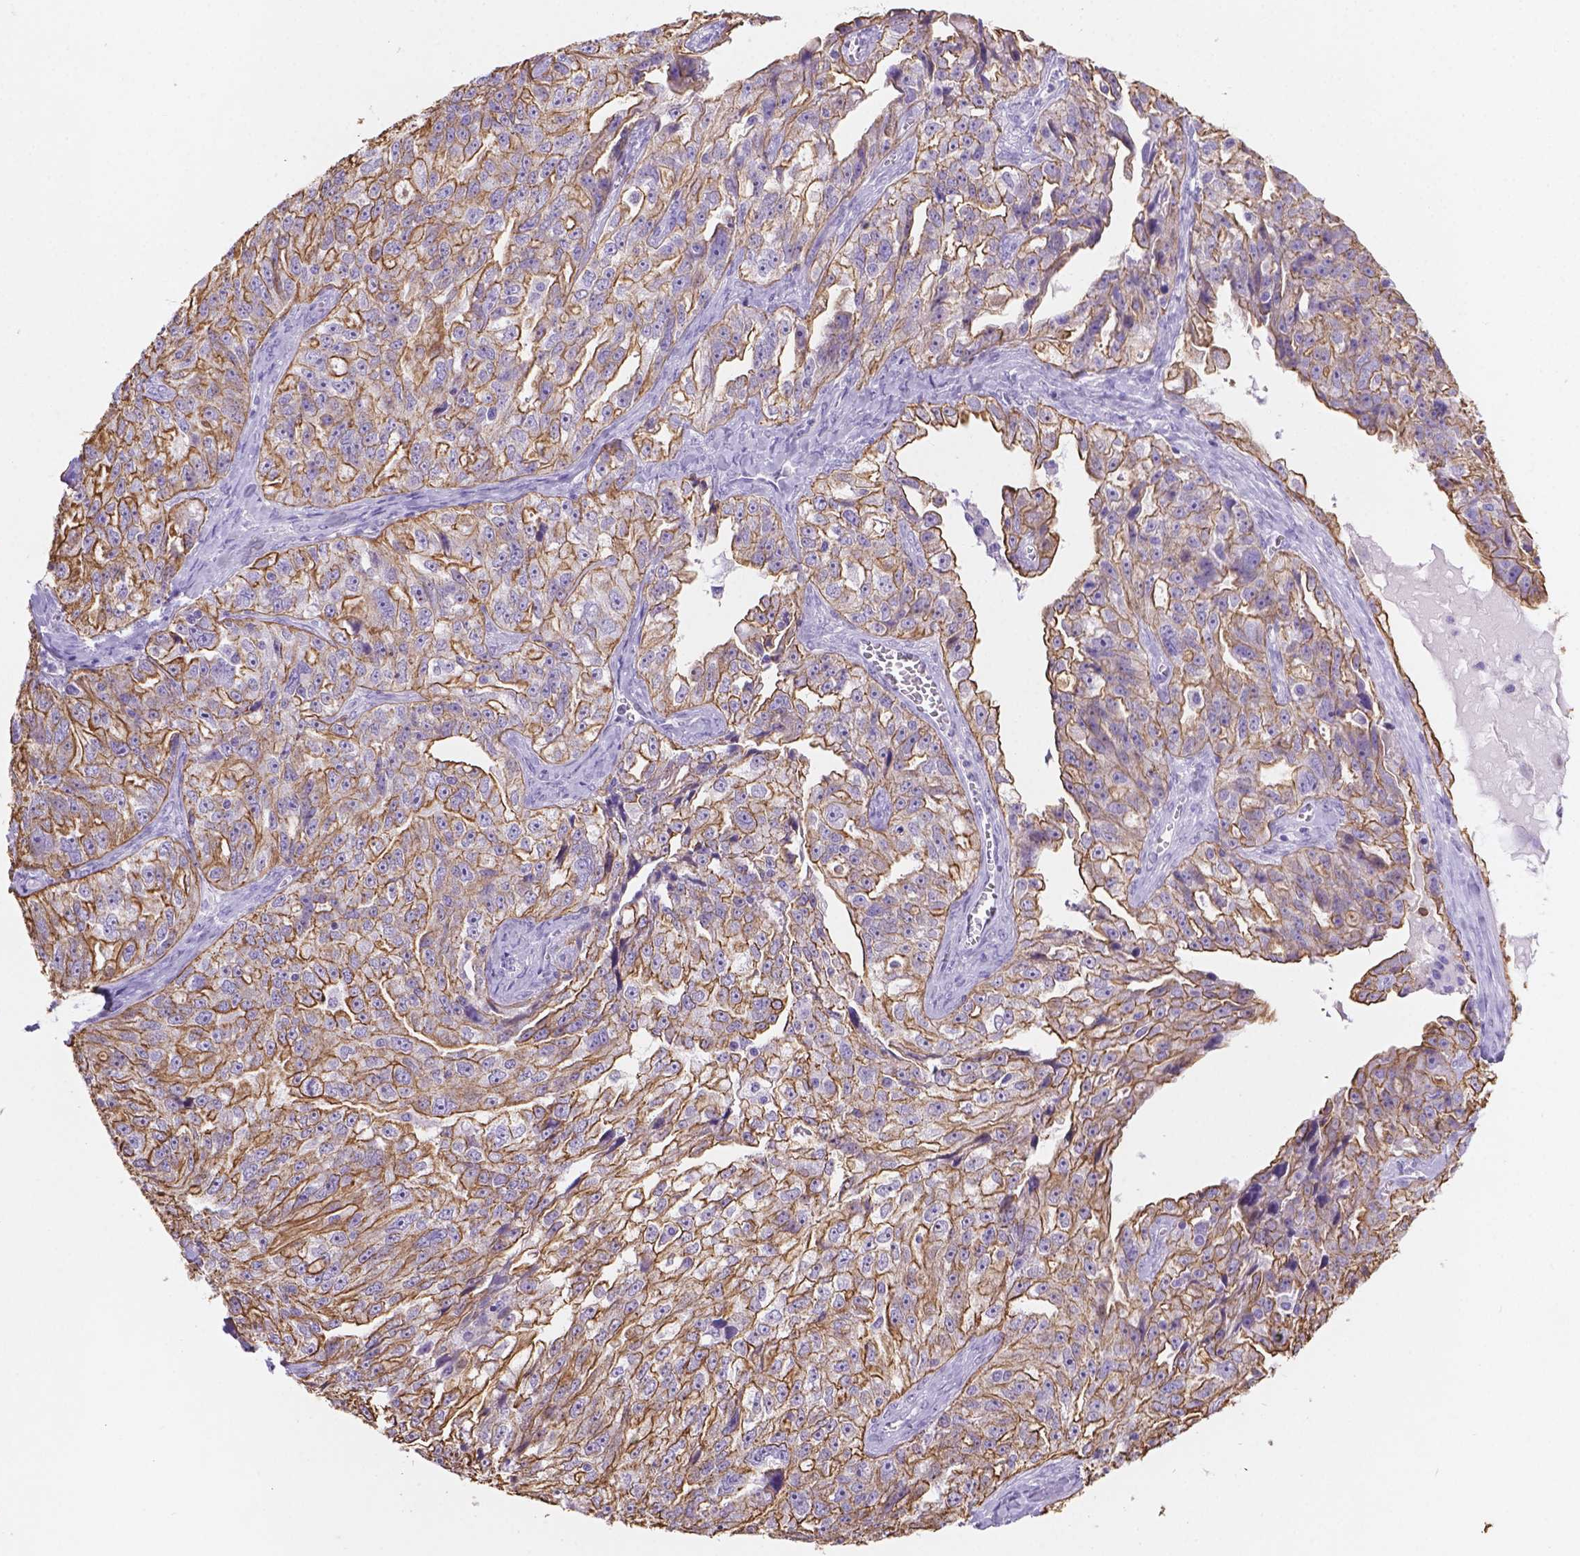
{"staining": {"intensity": "moderate", "quantity": ">75%", "location": "cytoplasmic/membranous"}, "tissue": "ovarian cancer", "cell_type": "Tumor cells", "image_type": "cancer", "snomed": [{"axis": "morphology", "description": "Cystadenocarcinoma, serous, NOS"}, {"axis": "topography", "description": "Ovary"}], "caption": "A brown stain shows moderate cytoplasmic/membranous expression of a protein in human ovarian serous cystadenocarcinoma tumor cells.", "gene": "DMWD", "patient": {"sex": "female", "age": 51}}